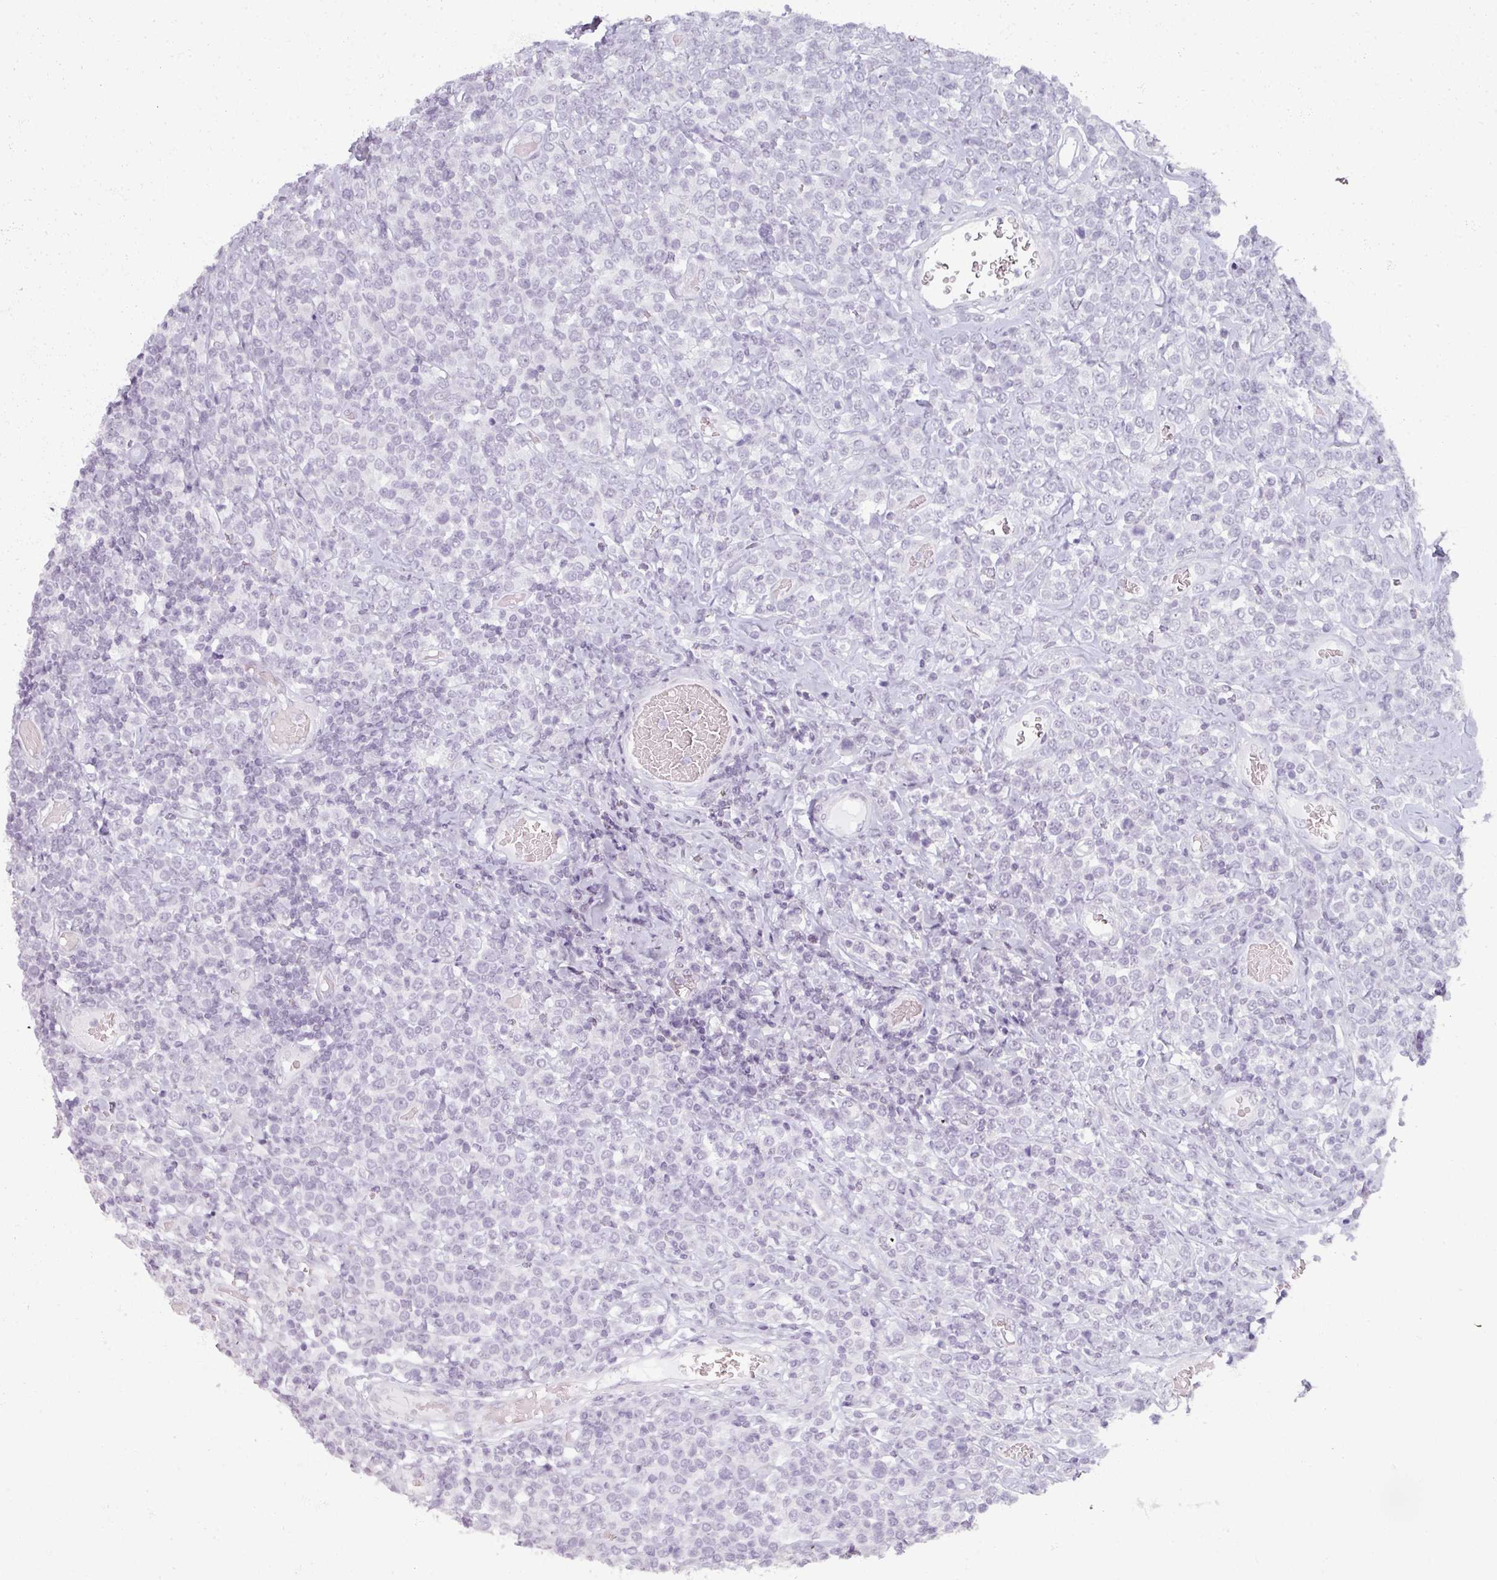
{"staining": {"intensity": "negative", "quantity": "none", "location": "none"}, "tissue": "lymphoma", "cell_type": "Tumor cells", "image_type": "cancer", "snomed": [{"axis": "morphology", "description": "Malignant lymphoma, non-Hodgkin's type, High grade"}, {"axis": "topography", "description": "Soft tissue"}], "caption": "A histopathology image of human lymphoma is negative for staining in tumor cells.", "gene": "RFPL2", "patient": {"sex": "female", "age": 56}}